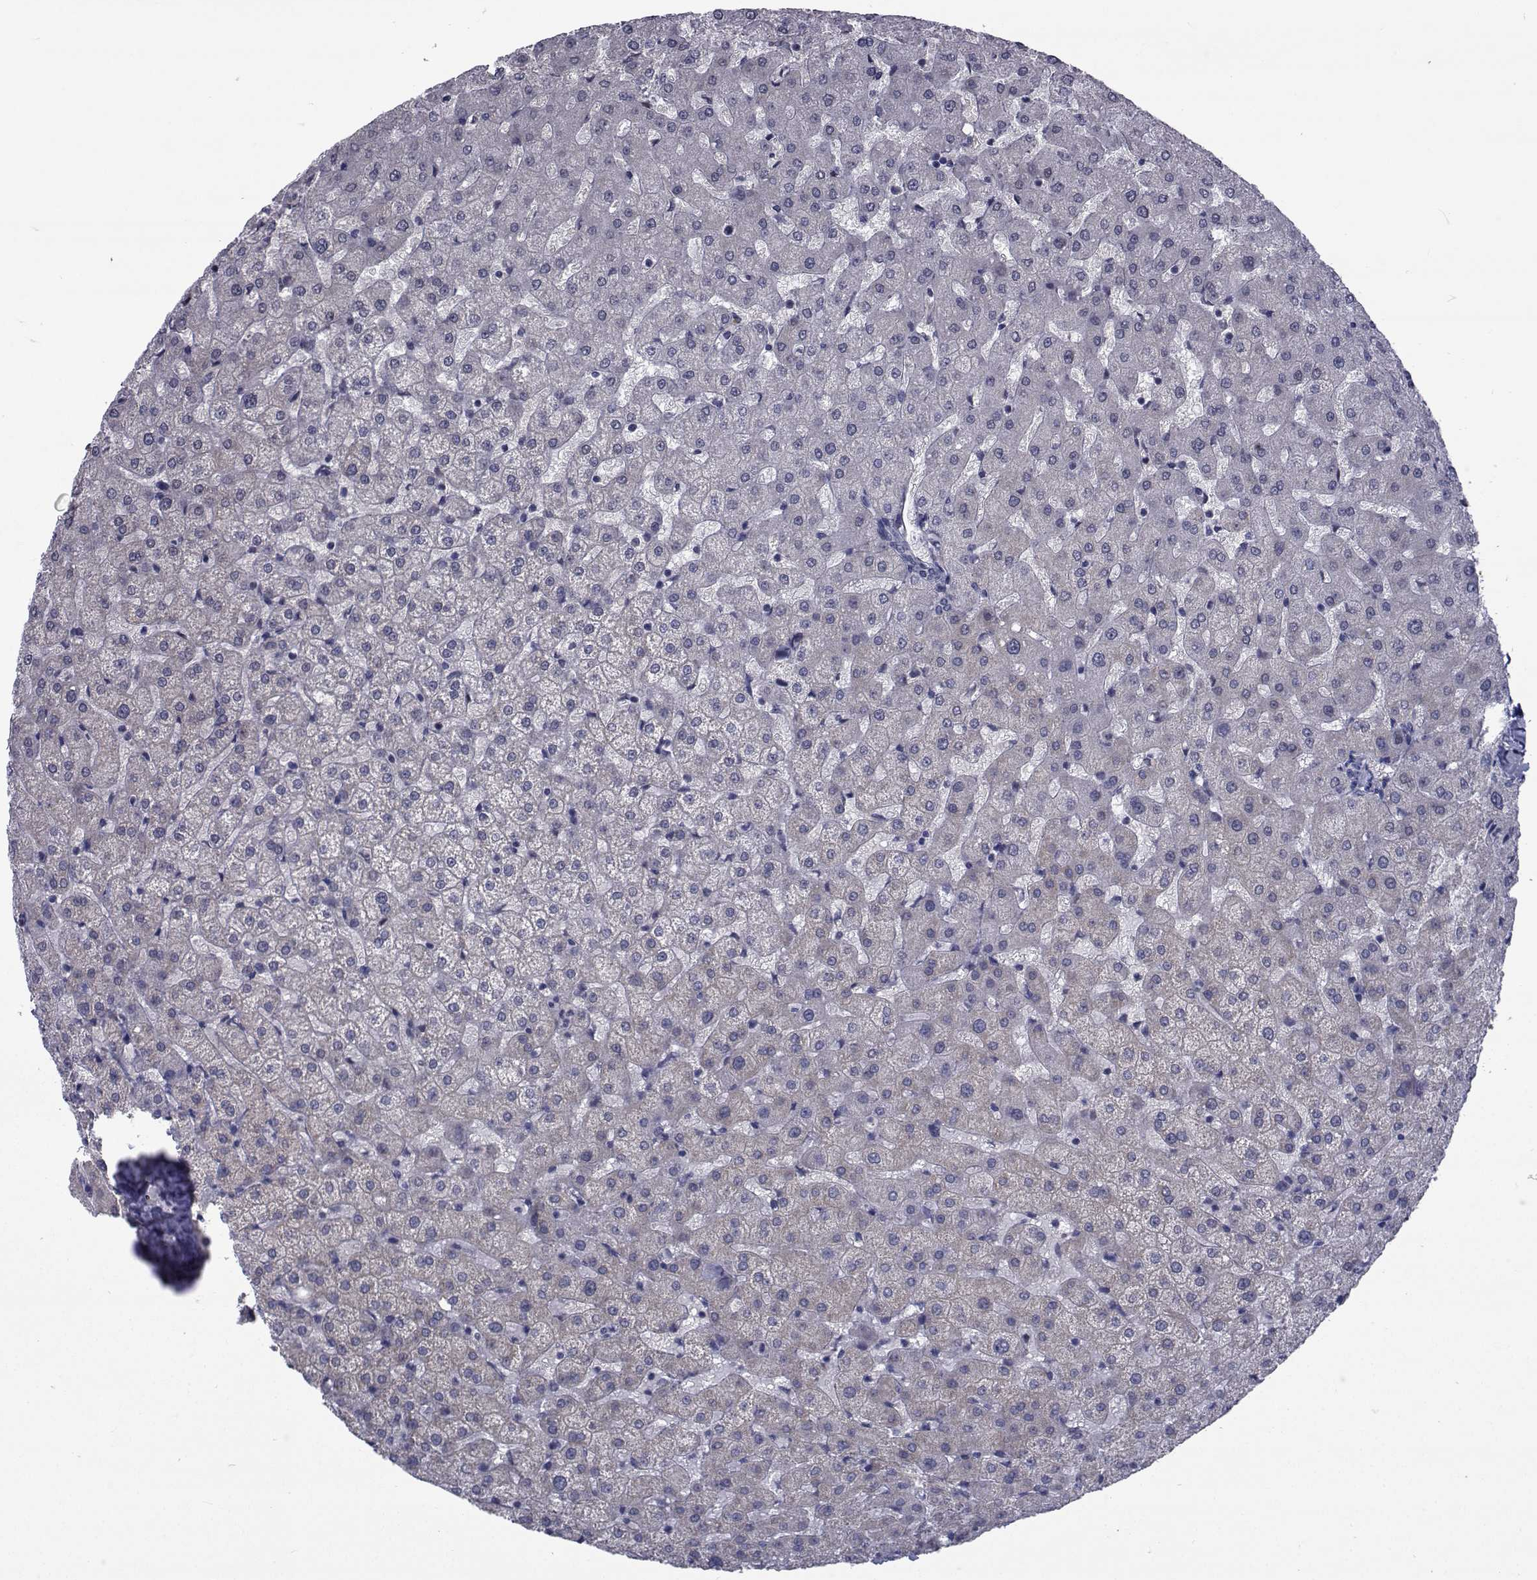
{"staining": {"intensity": "negative", "quantity": "none", "location": "none"}, "tissue": "liver", "cell_type": "Cholangiocytes", "image_type": "normal", "snomed": [{"axis": "morphology", "description": "Normal tissue, NOS"}, {"axis": "topography", "description": "Liver"}], "caption": "A high-resolution image shows immunohistochemistry staining of unremarkable liver, which shows no significant staining in cholangiocytes. (IHC, brightfield microscopy, high magnification).", "gene": "CFAP74", "patient": {"sex": "female", "age": 50}}